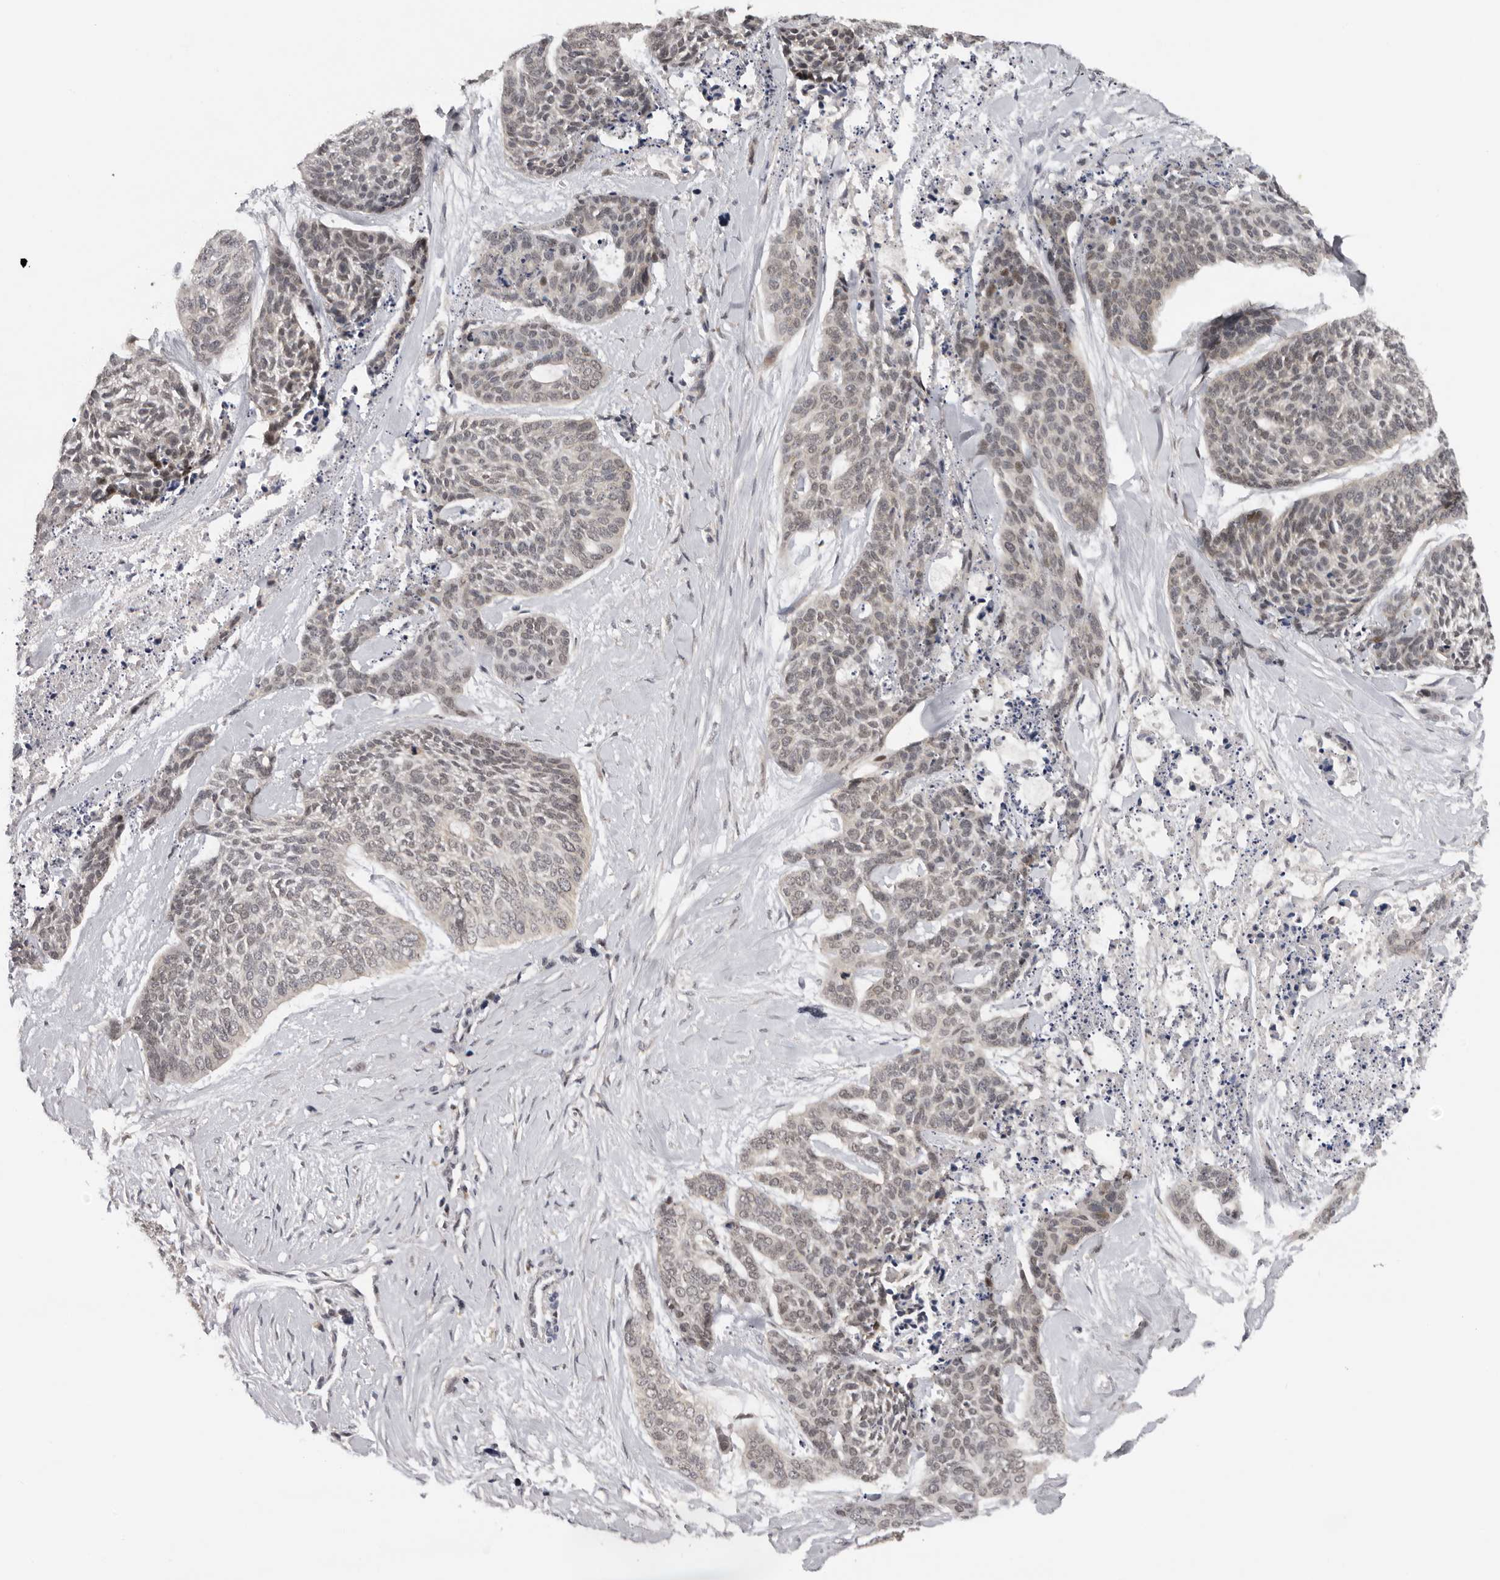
{"staining": {"intensity": "weak", "quantity": ">75%", "location": "nuclear"}, "tissue": "skin cancer", "cell_type": "Tumor cells", "image_type": "cancer", "snomed": [{"axis": "morphology", "description": "Basal cell carcinoma"}, {"axis": "topography", "description": "Skin"}], "caption": "Skin cancer (basal cell carcinoma) stained with a brown dye reveals weak nuclear positive expression in approximately >75% of tumor cells.", "gene": "KIF2B", "patient": {"sex": "female", "age": 64}}